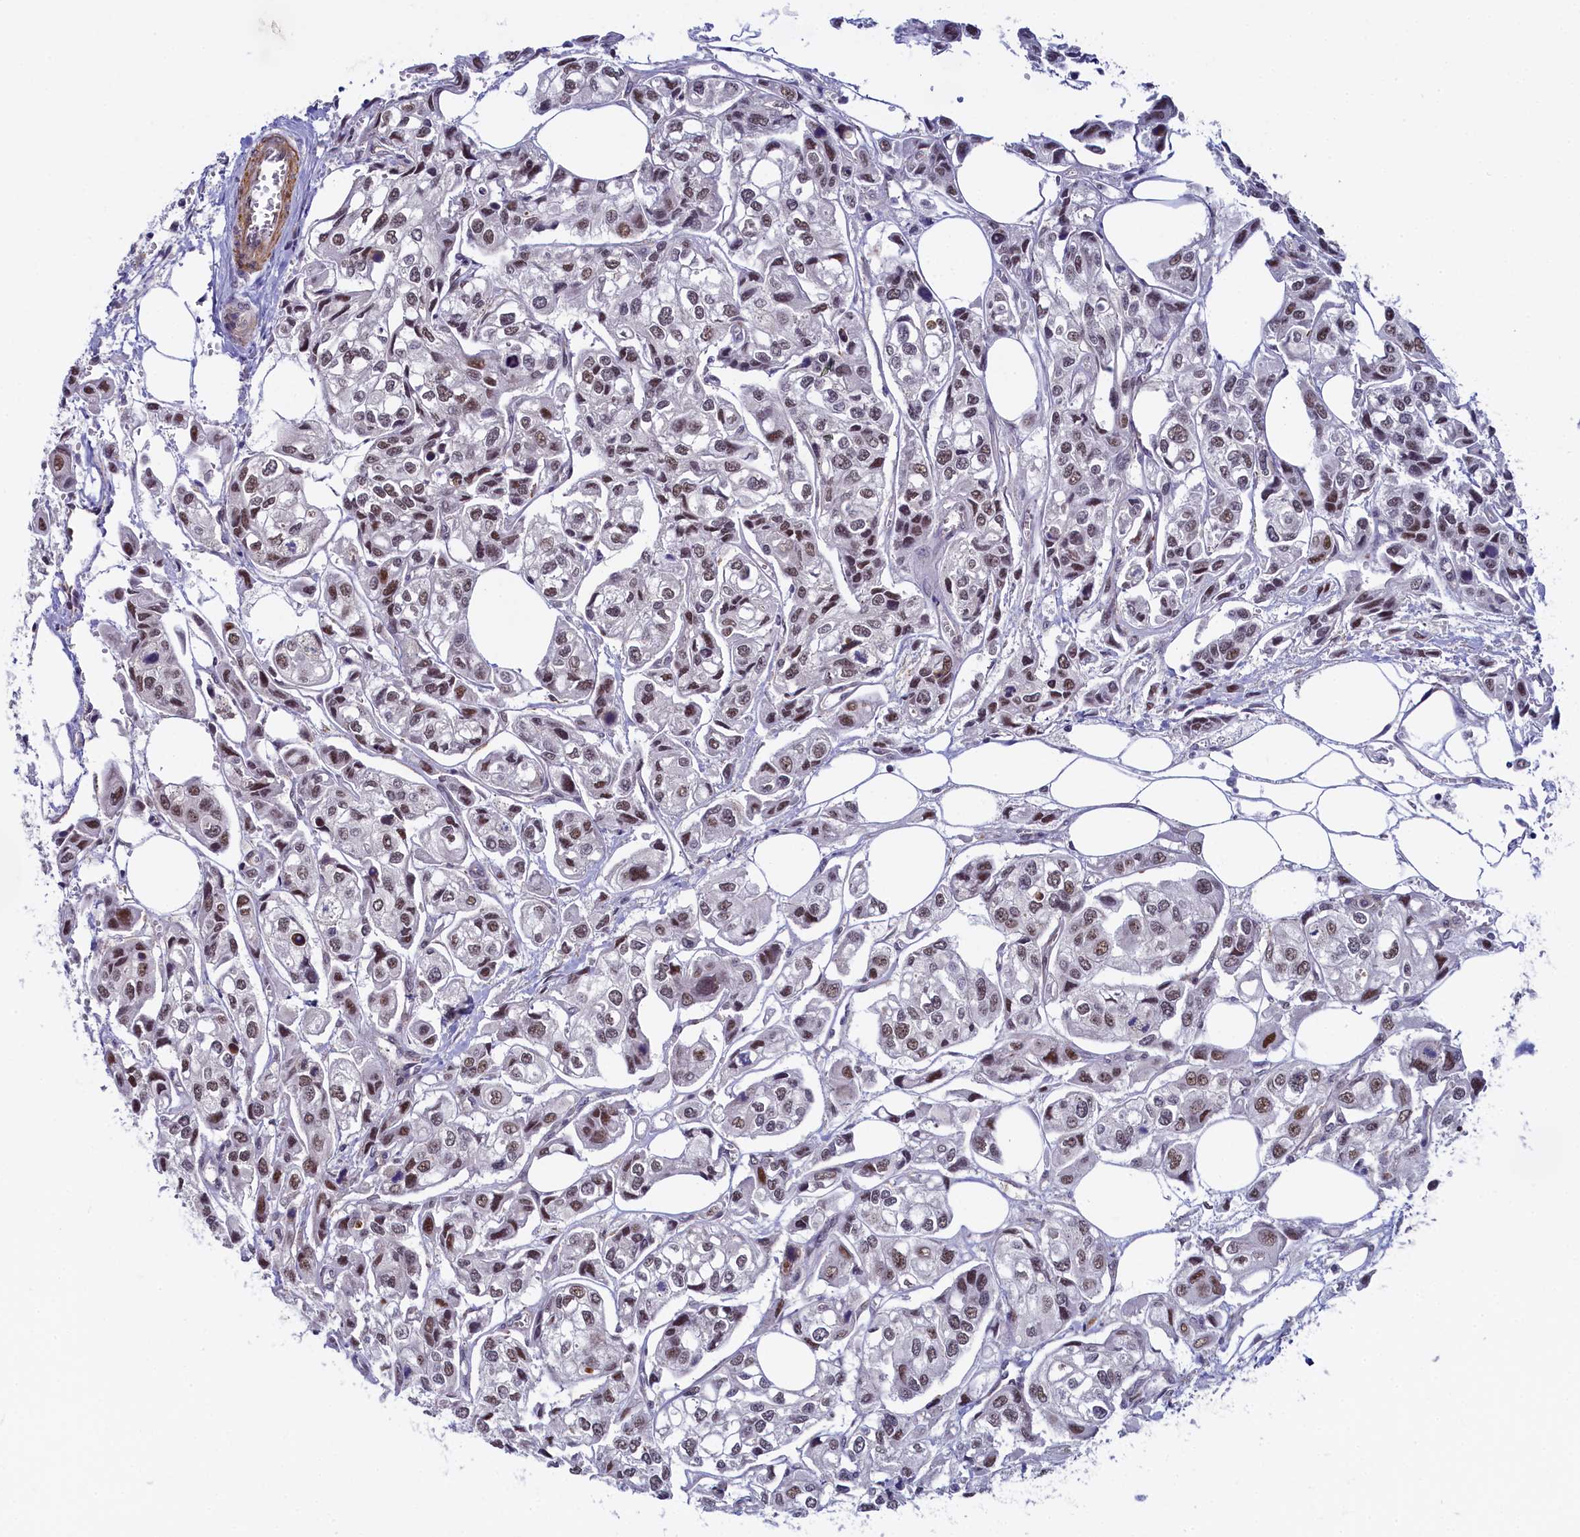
{"staining": {"intensity": "moderate", "quantity": "25%-75%", "location": "nuclear"}, "tissue": "urothelial cancer", "cell_type": "Tumor cells", "image_type": "cancer", "snomed": [{"axis": "morphology", "description": "Urothelial carcinoma, High grade"}, {"axis": "topography", "description": "Urinary bladder"}], "caption": "Tumor cells demonstrate medium levels of moderate nuclear staining in approximately 25%-75% of cells in urothelial cancer.", "gene": "INTS14", "patient": {"sex": "male", "age": 67}}